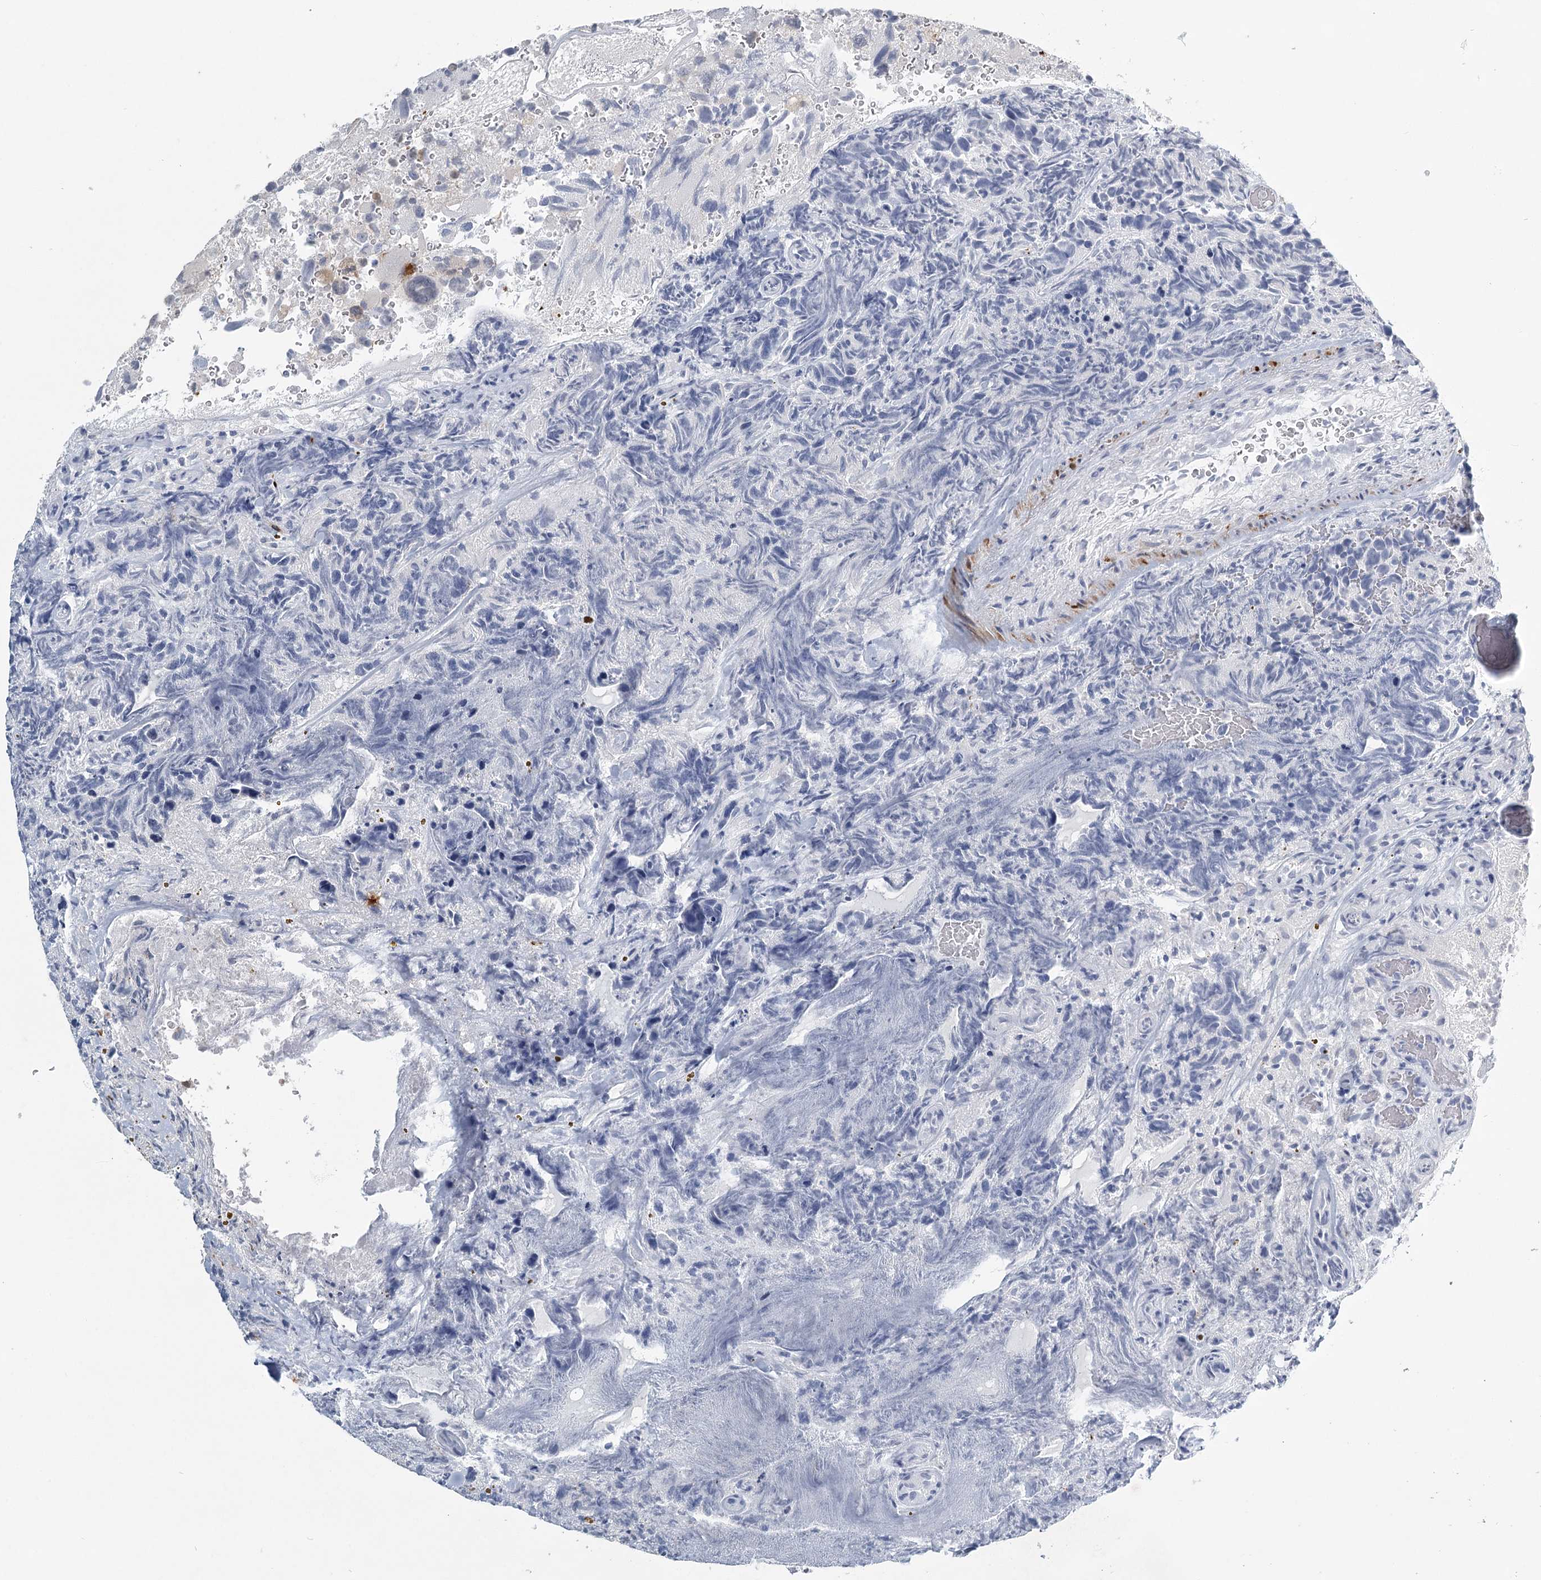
{"staining": {"intensity": "strong", "quantity": "<25%", "location": "cytoplasmic/membranous"}, "tissue": "glioma", "cell_type": "Tumor cells", "image_type": "cancer", "snomed": [{"axis": "morphology", "description": "Glioma, malignant, High grade"}, {"axis": "topography", "description": "Brain"}], "caption": "Immunohistochemistry (DAB) staining of human malignant glioma (high-grade) shows strong cytoplasmic/membranous protein staining in about <25% of tumor cells.", "gene": "TMEM70", "patient": {"sex": "male", "age": 69}}